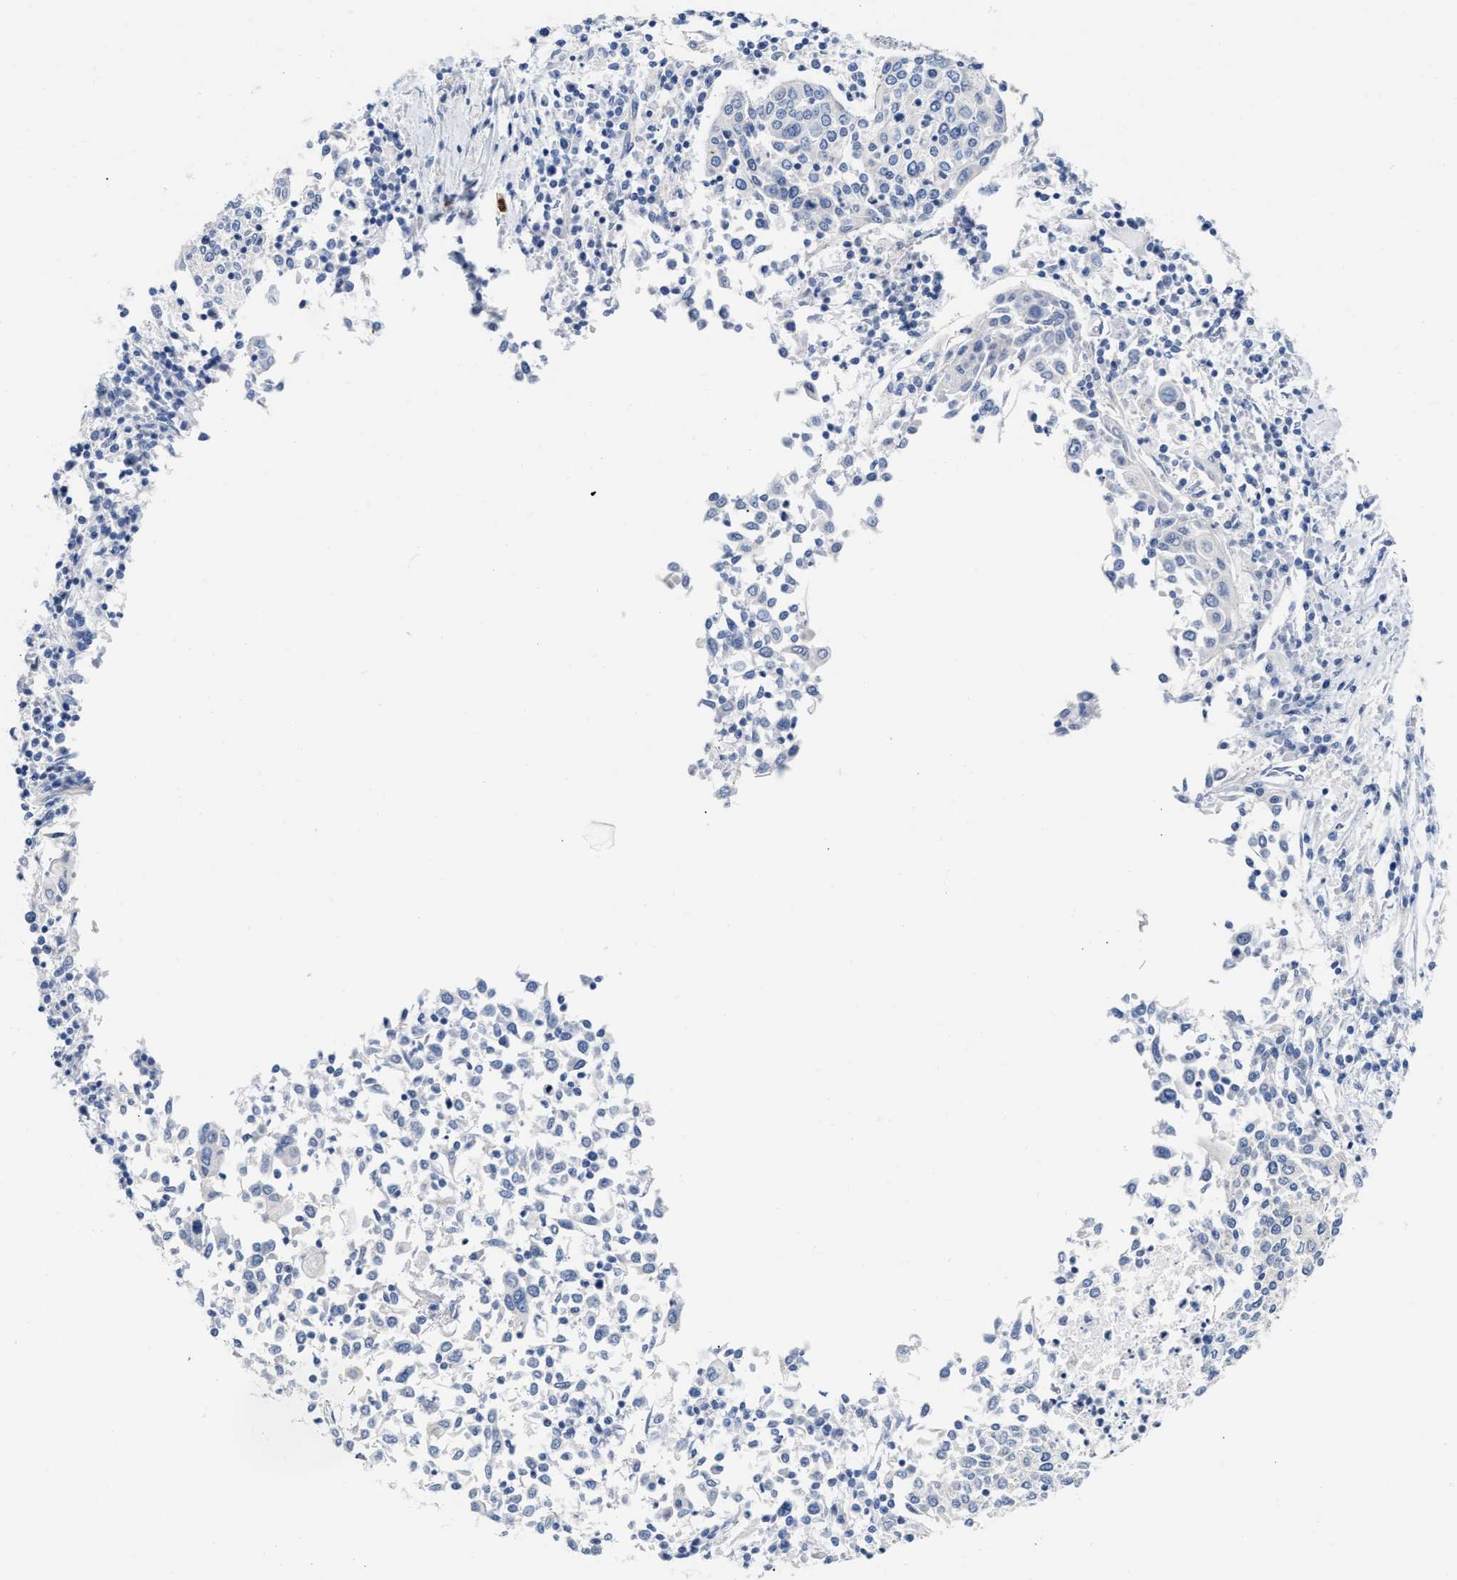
{"staining": {"intensity": "negative", "quantity": "none", "location": "none"}, "tissue": "cervical cancer", "cell_type": "Tumor cells", "image_type": "cancer", "snomed": [{"axis": "morphology", "description": "Squamous cell carcinoma, NOS"}, {"axis": "topography", "description": "Cervix"}], "caption": "Cervical cancer was stained to show a protein in brown. There is no significant expression in tumor cells.", "gene": "FHL1", "patient": {"sex": "female", "age": 40}}